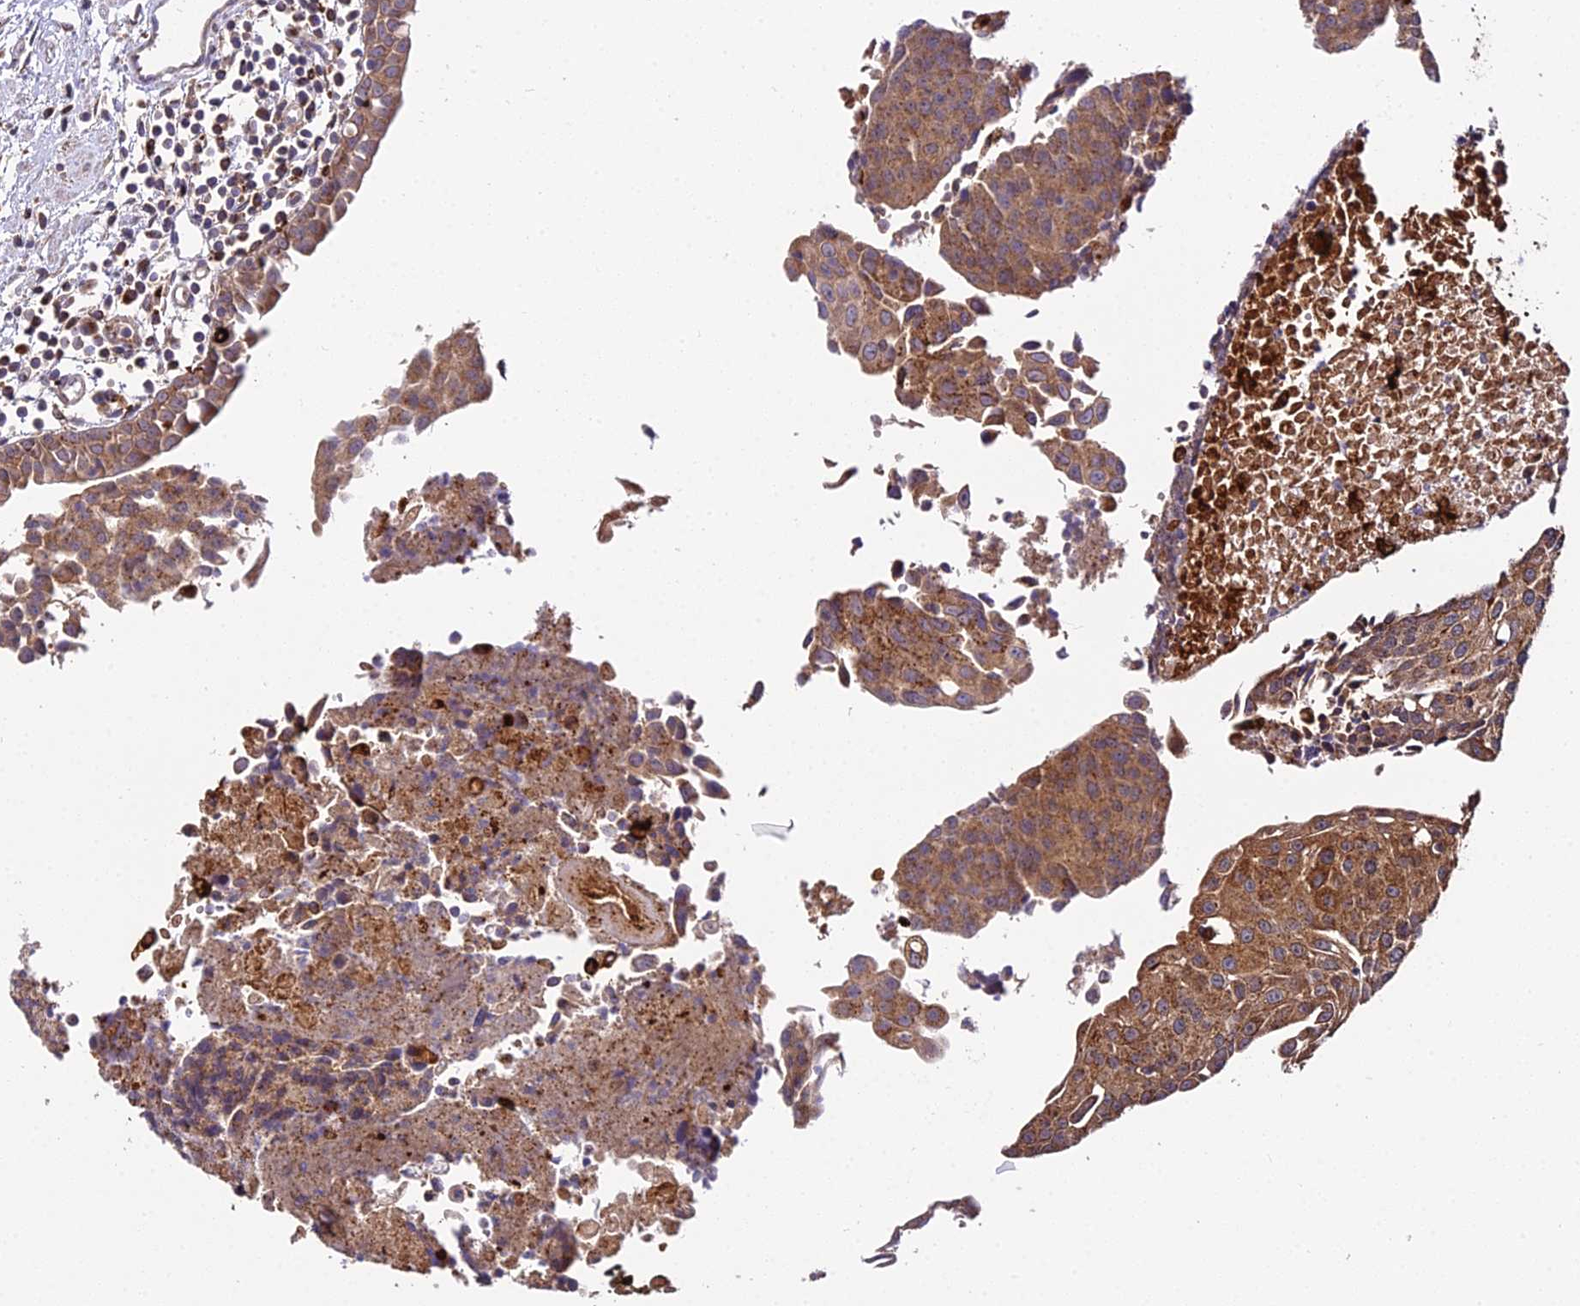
{"staining": {"intensity": "moderate", "quantity": ">75%", "location": "cytoplasmic/membranous"}, "tissue": "urothelial cancer", "cell_type": "Tumor cells", "image_type": "cancer", "snomed": [{"axis": "morphology", "description": "Urothelial carcinoma, High grade"}, {"axis": "topography", "description": "Urinary bladder"}], "caption": "Urothelial cancer stained with a protein marker reveals moderate staining in tumor cells.", "gene": "PEX19", "patient": {"sex": "female", "age": 85}}